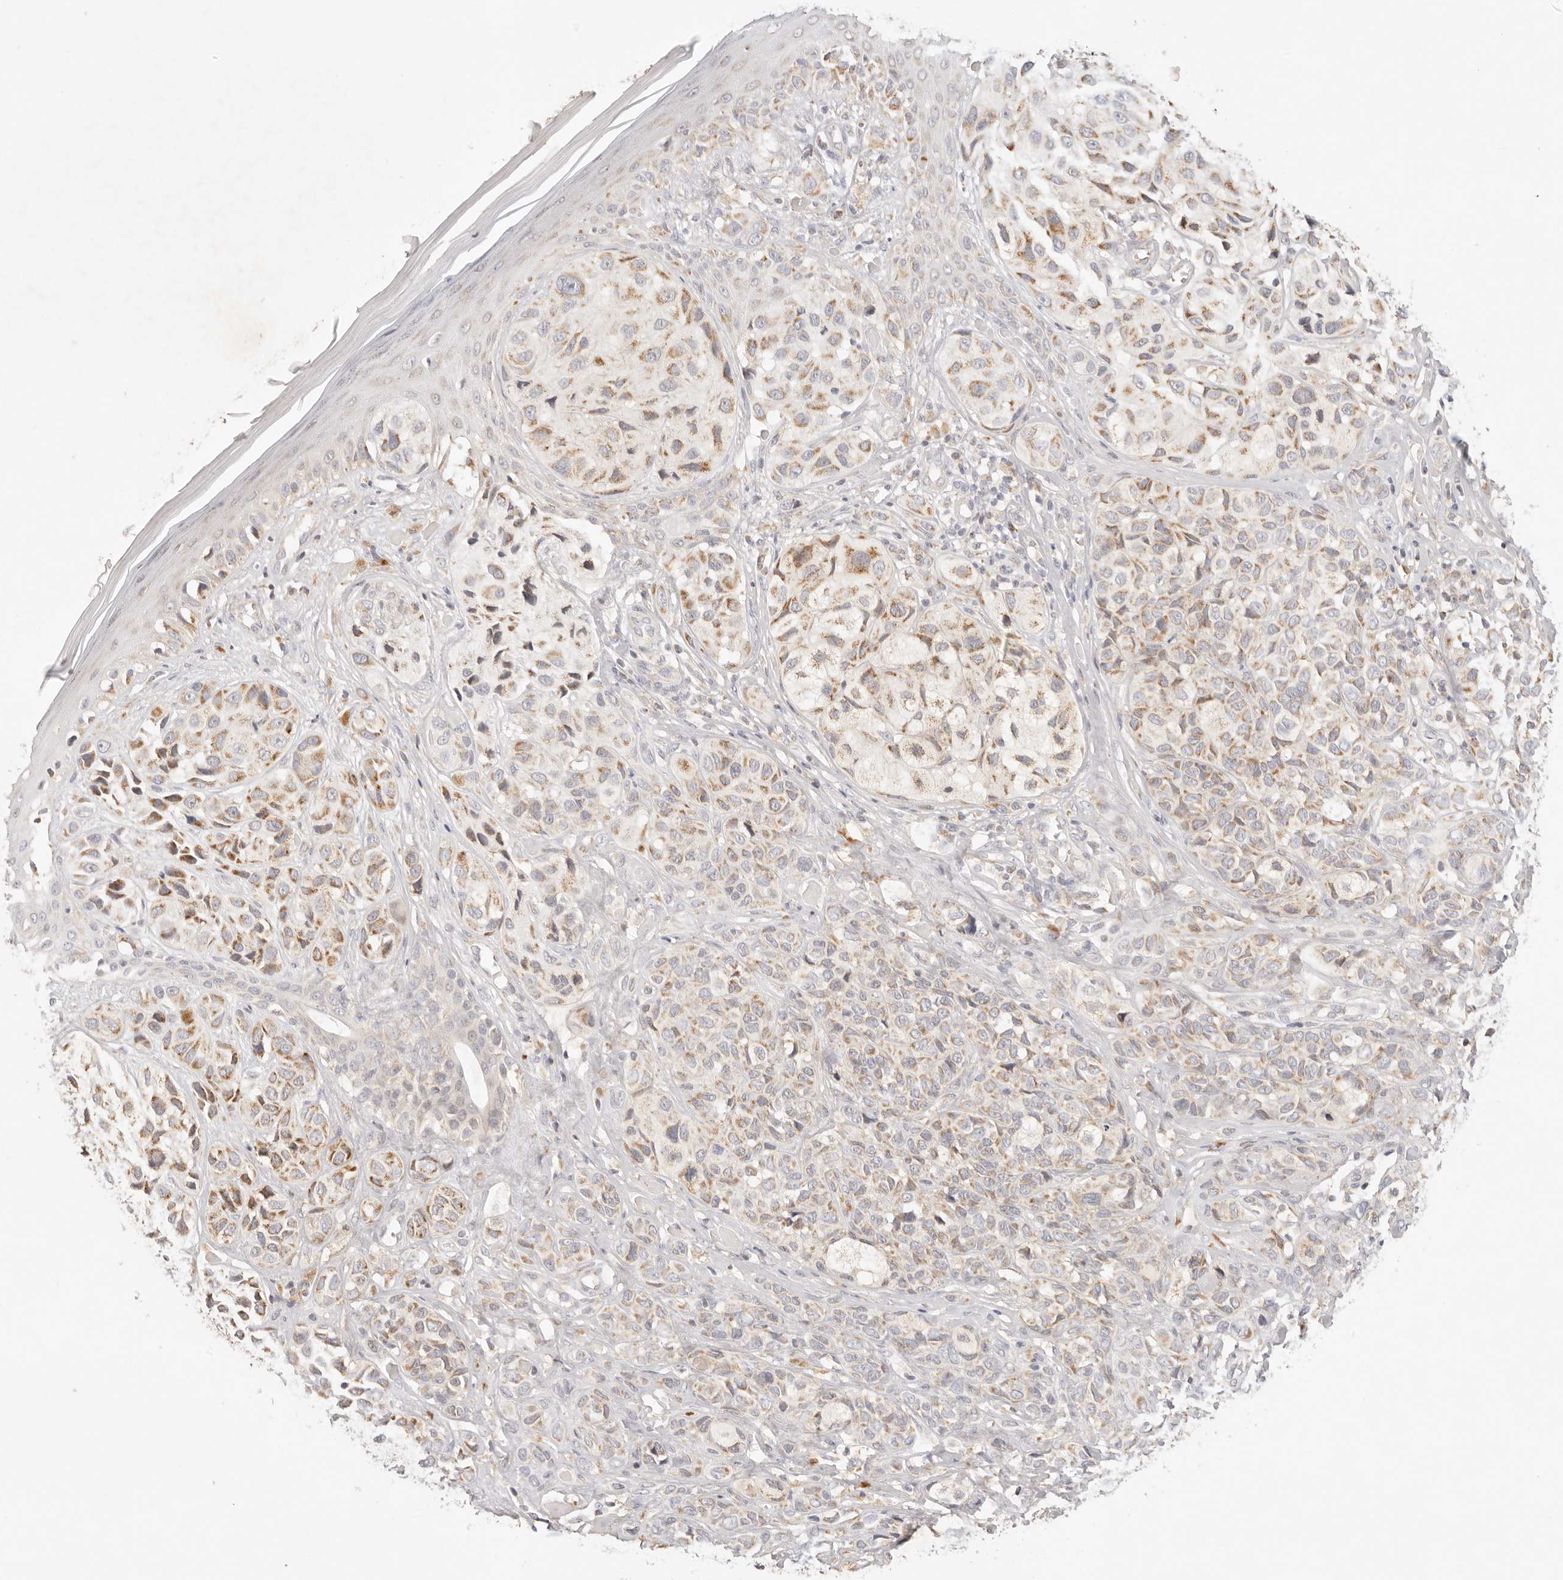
{"staining": {"intensity": "moderate", "quantity": ">75%", "location": "cytoplasmic/membranous"}, "tissue": "melanoma", "cell_type": "Tumor cells", "image_type": "cancer", "snomed": [{"axis": "morphology", "description": "Malignant melanoma, NOS"}, {"axis": "topography", "description": "Skin"}], "caption": "An IHC image of tumor tissue is shown. Protein staining in brown labels moderate cytoplasmic/membranous positivity in melanoma within tumor cells.", "gene": "COA6", "patient": {"sex": "female", "age": 58}}